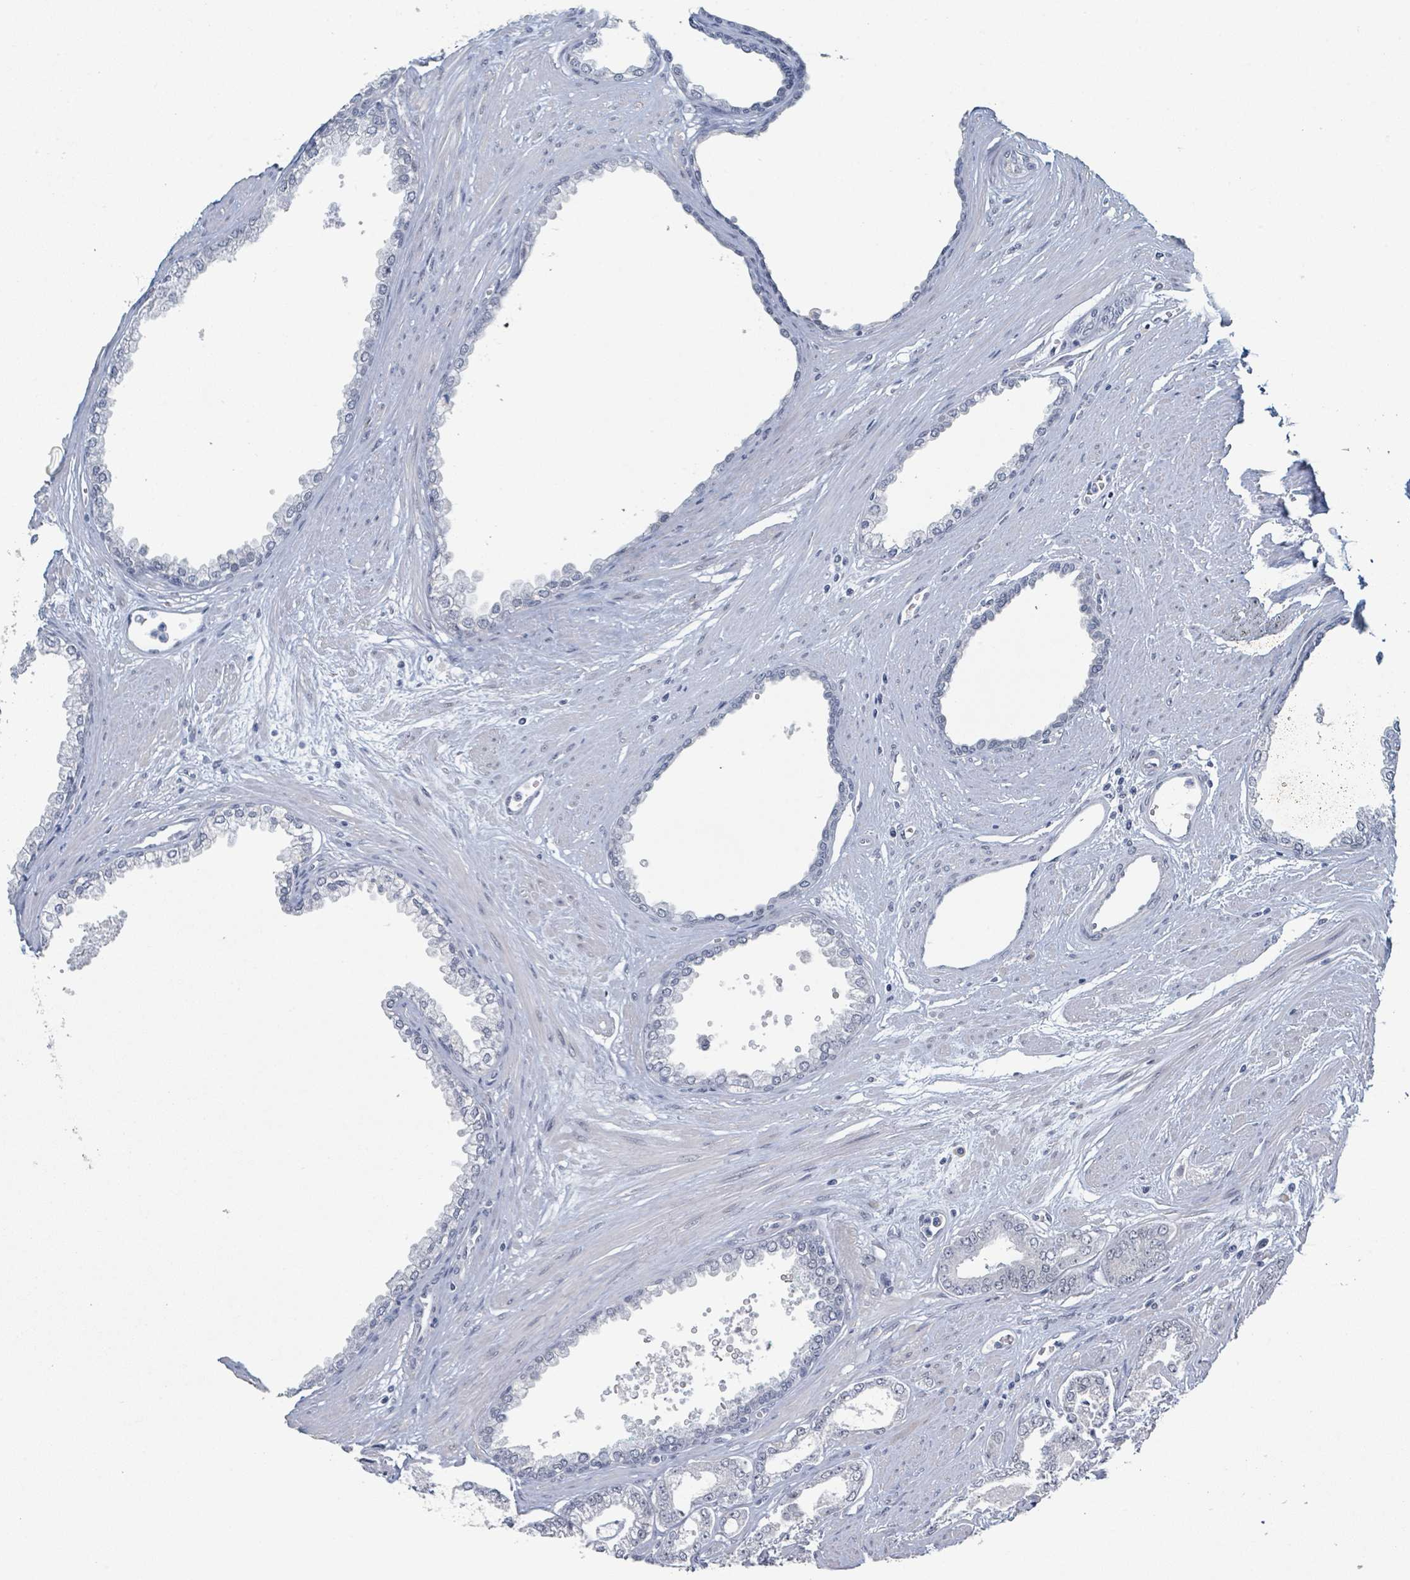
{"staining": {"intensity": "moderate", "quantity": "25%-75%", "location": "nuclear"}, "tissue": "prostate cancer", "cell_type": "Tumor cells", "image_type": "cancer", "snomed": [{"axis": "morphology", "description": "Adenocarcinoma, Low grade"}, {"axis": "topography", "description": "Prostate"}], "caption": "Prostate cancer (low-grade adenocarcinoma) stained with a protein marker shows moderate staining in tumor cells.", "gene": "EHMT2", "patient": {"sex": "male", "age": 60}}